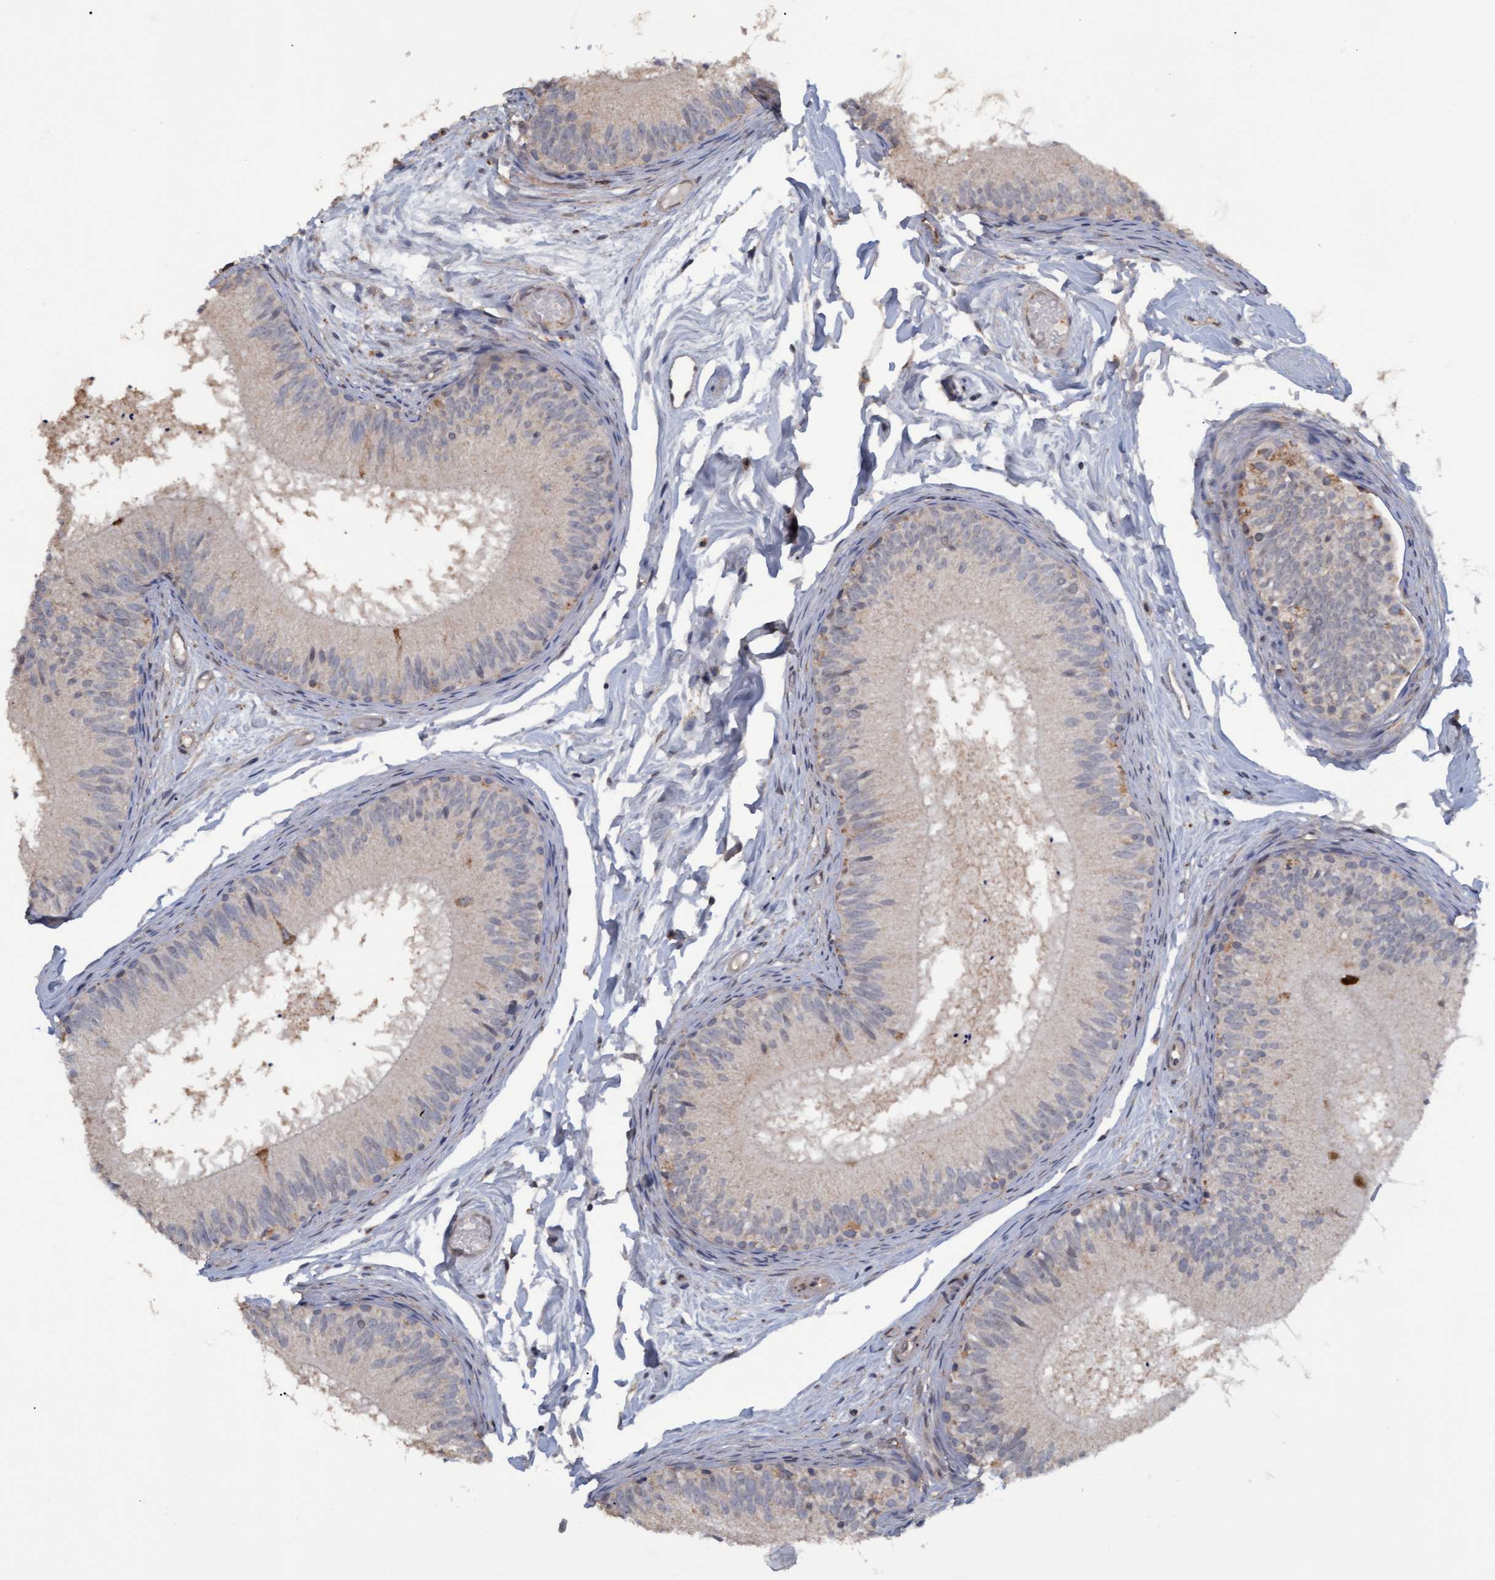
{"staining": {"intensity": "moderate", "quantity": "25%-75%", "location": "cytoplasmic/membranous"}, "tissue": "epididymis", "cell_type": "Glandular cells", "image_type": "normal", "snomed": [{"axis": "morphology", "description": "Normal tissue, NOS"}, {"axis": "topography", "description": "Epididymis"}], "caption": "Human epididymis stained with a brown dye shows moderate cytoplasmic/membranous positive expression in about 25%-75% of glandular cells.", "gene": "MGLL", "patient": {"sex": "male", "age": 46}}